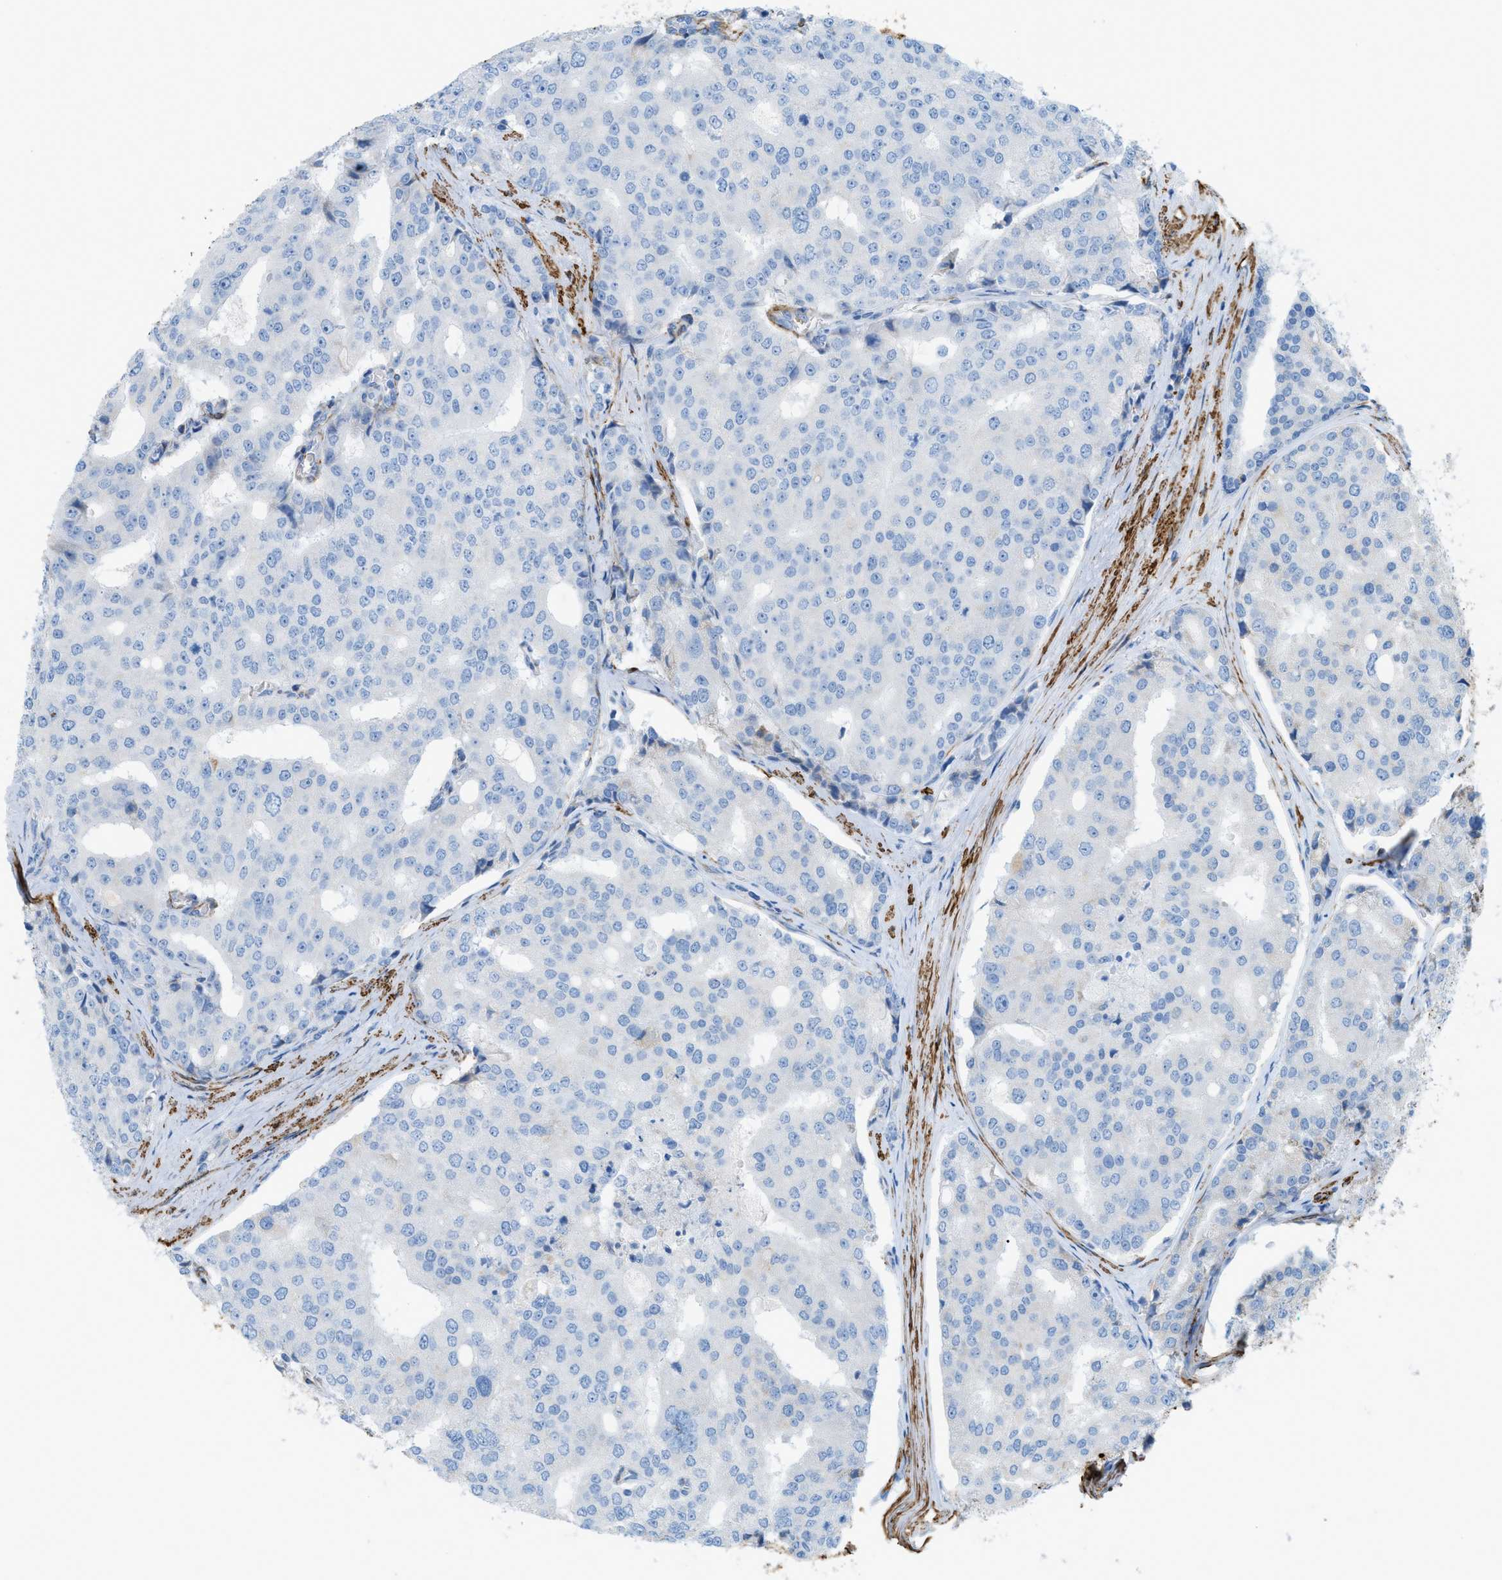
{"staining": {"intensity": "negative", "quantity": "none", "location": "none"}, "tissue": "prostate cancer", "cell_type": "Tumor cells", "image_type": "cancer", "snomed": [{"axis": "morphology", "description": "Adenocarcinoma, High grade"}, {"axis": "topography", "description": "Prostate"}], "caption": "DAB (3,3'-diaminobenzidine) immunohistochemical staining of prostate high-grade adenocarcinoma exhibits no significant expression in tumor cells.", "gene": "MYH11", "patient": {"sex": "male", "age": 50}}